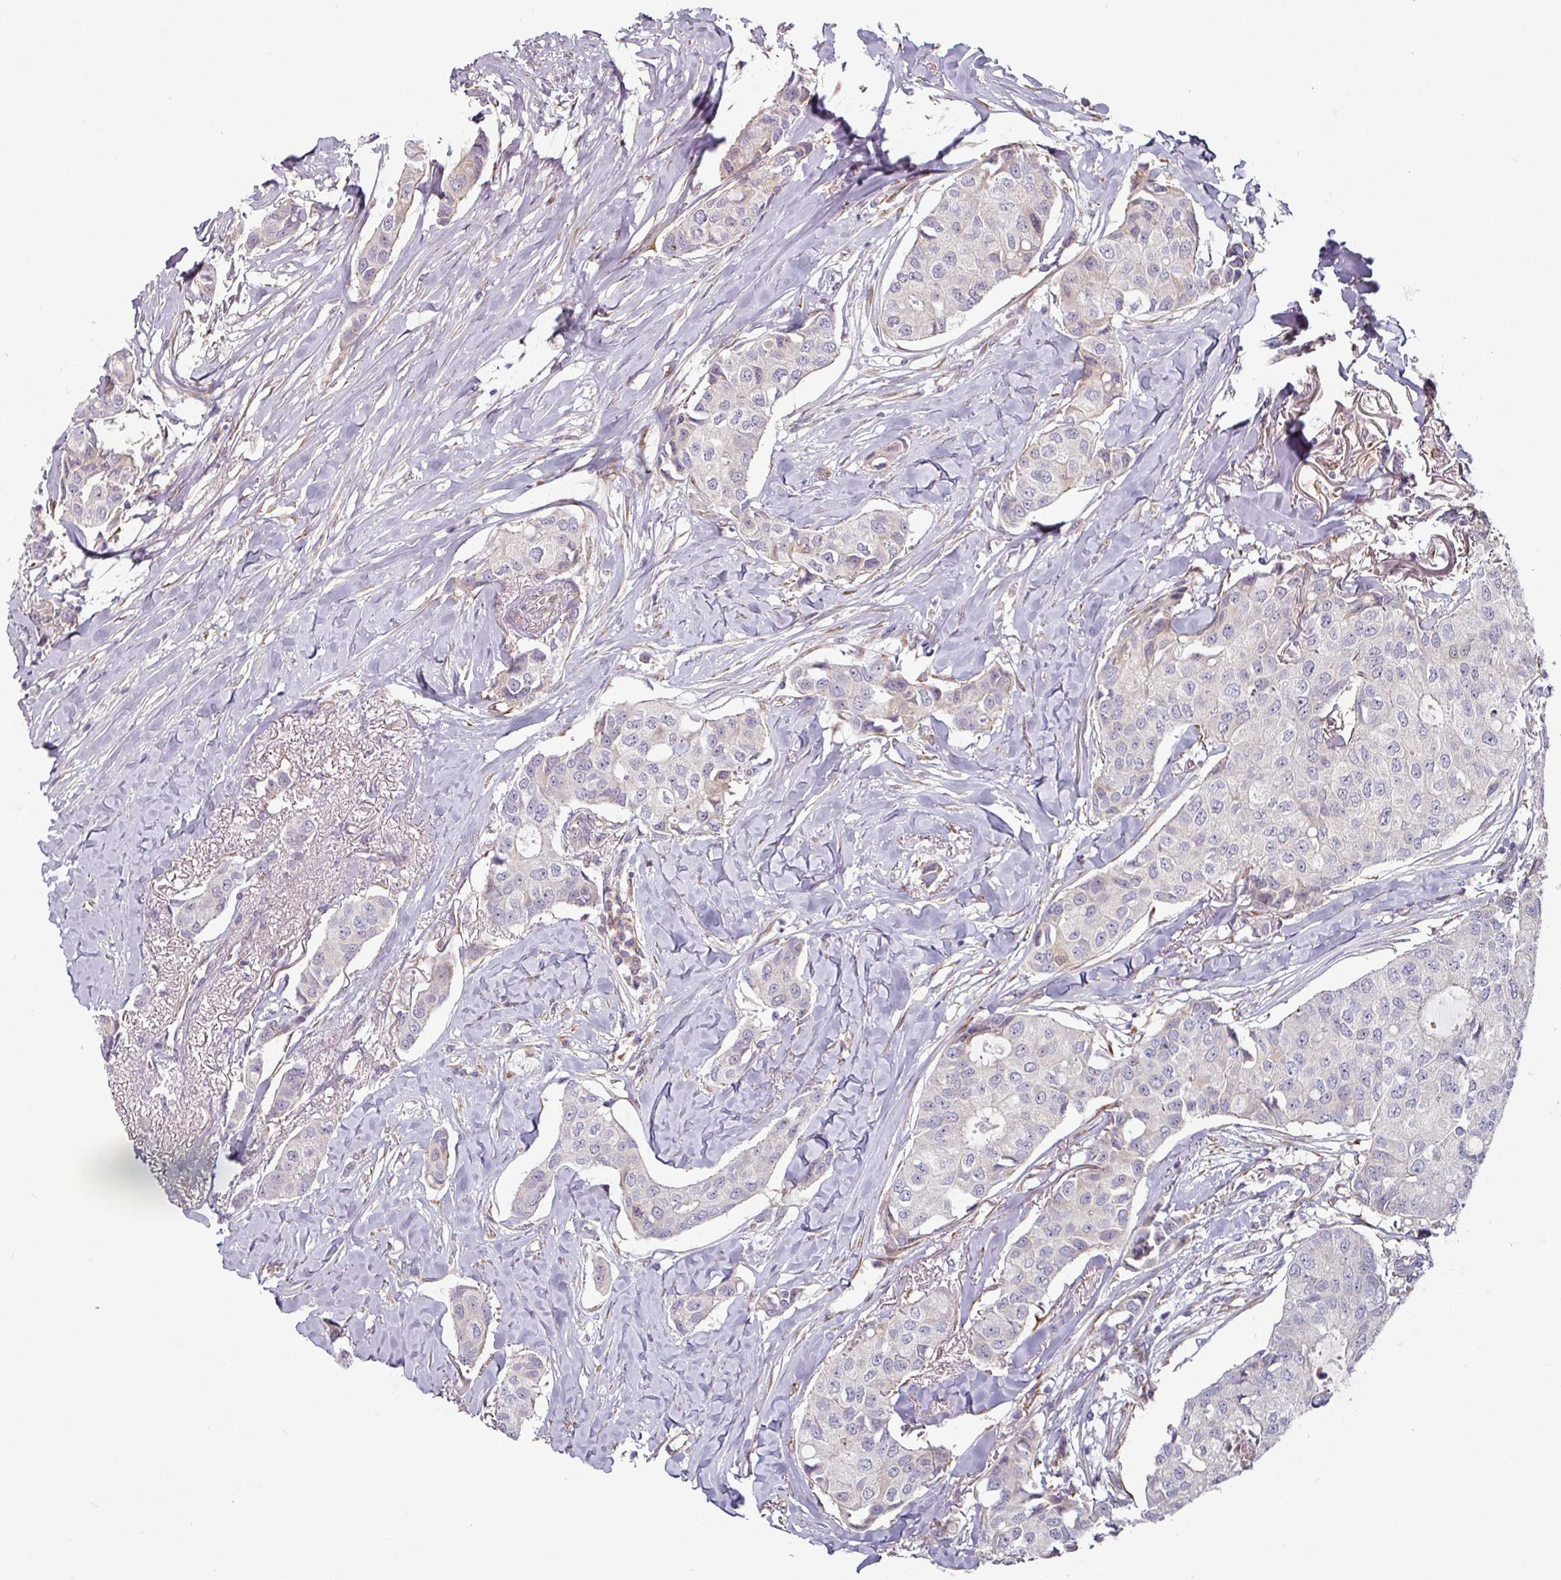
{"staining": {"intensity": "negative", "quantity": "none", "location": "none"}, "tissue": "breast cancer", "cell_type": "Tumor cells", "image_type": "cancer", "snomed": [{"axis": "morphology", "description": "Duct carcinoma"}, {"axis": "topography", "description": "Breast"}], "caption": "Breast cancer (invasive ductal carcinoma) stained for a protein using immunohistochemistry displays no positivity tumor cells.", "gene": "CEP78", "patient": {"sex": "female", "age": 80}}